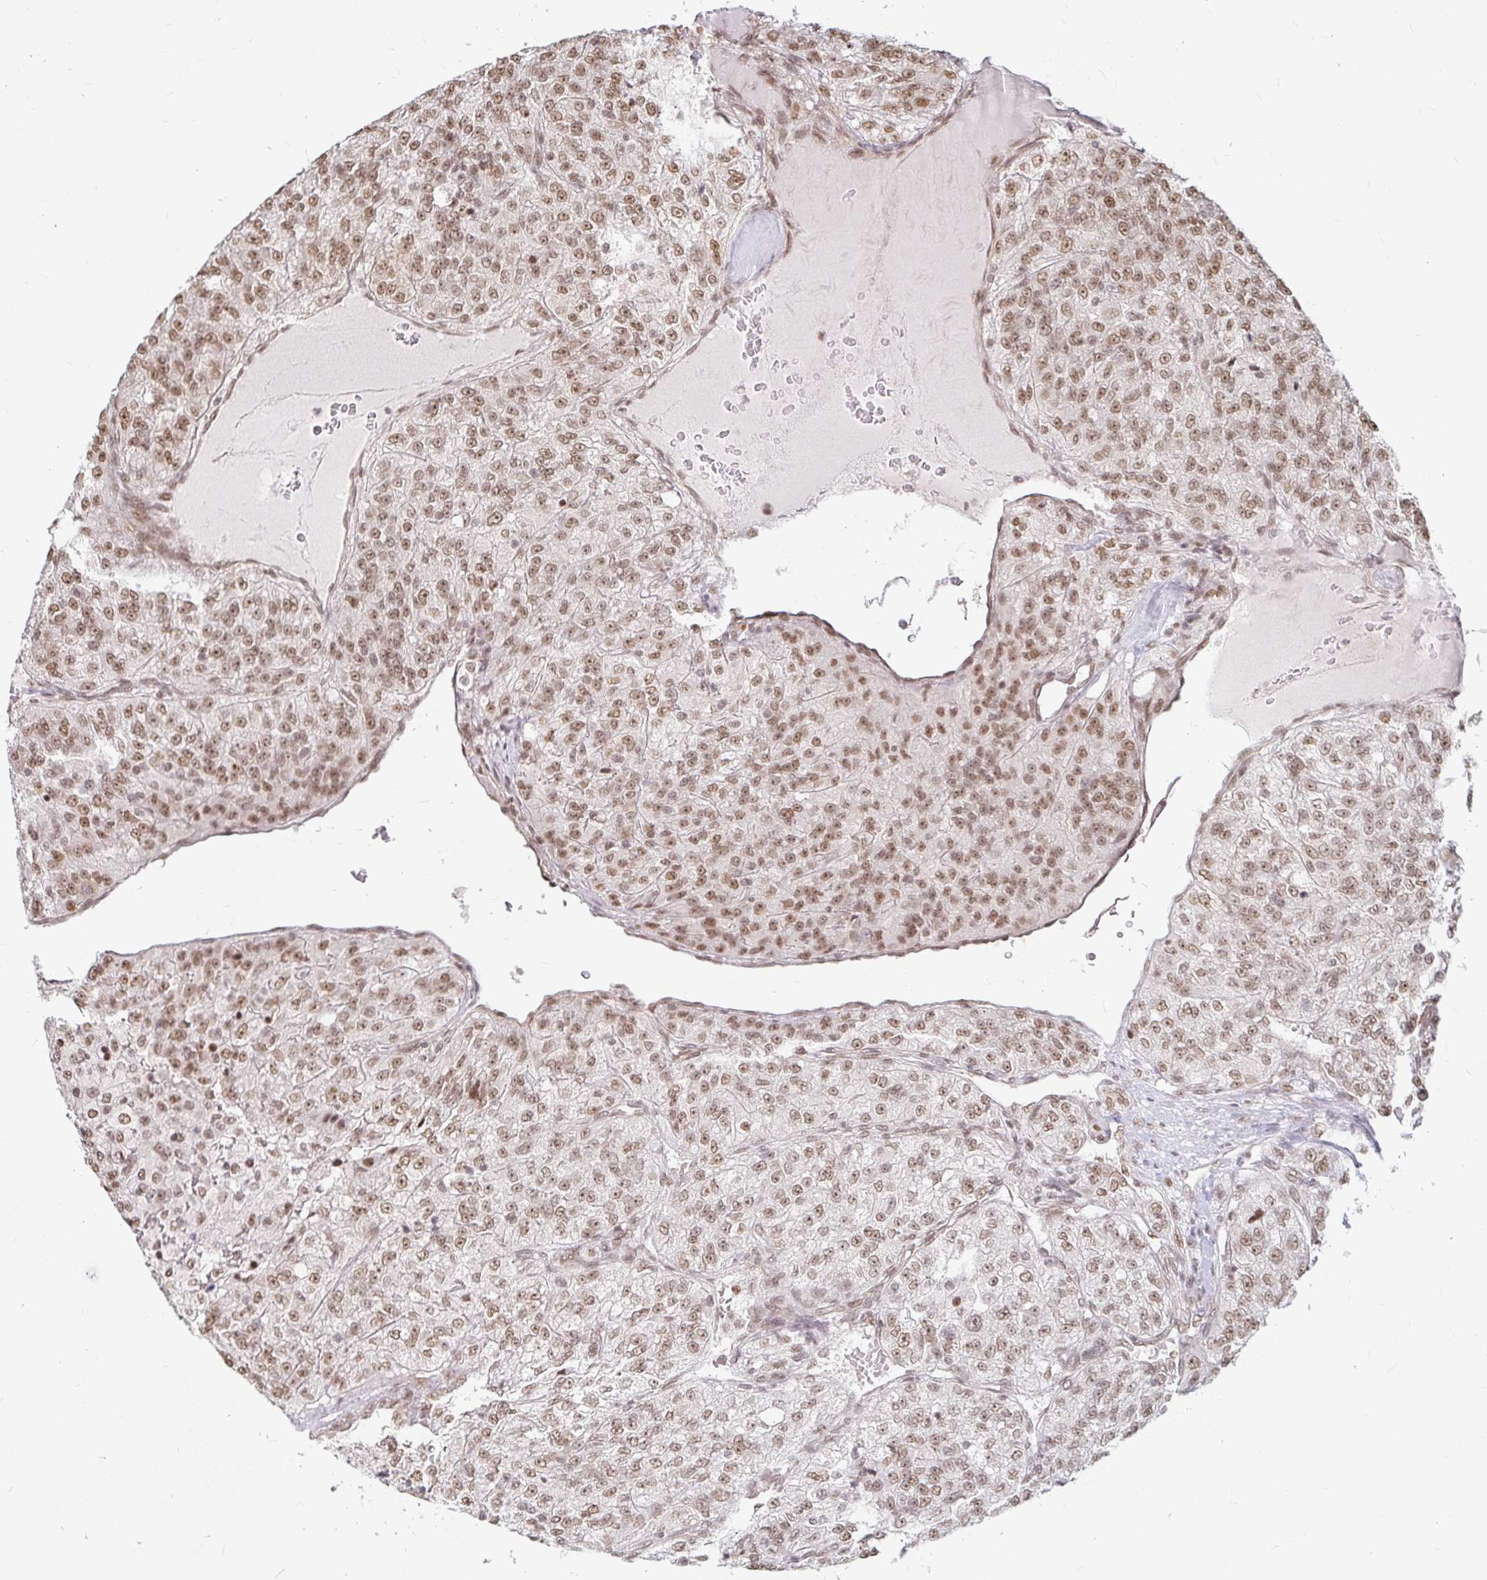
{"staining": {"intensity": "moderate", "quantity": ">75%", "location": "nuclear"}, "tissue": "renal cancer", "cell_type": "Tumor cells", "image_type": "cancer", "snomed": [{"axis": "morphology", "description": "Adenocarcinoma, NOS"}, {"axis": "topography", "description": "Kidney"}], "caption": "A micrograph of renal adenocarcinoma stained for a protein exhibits moderate nuclear brown staining in tumor cells. The protein is stained brown, and the nuclei are stained in blue (DAB IHC with brightfield microscopy, high magnification).", "gene": "HNRNPU", "patient": {"sex": "female", "age": 63}}